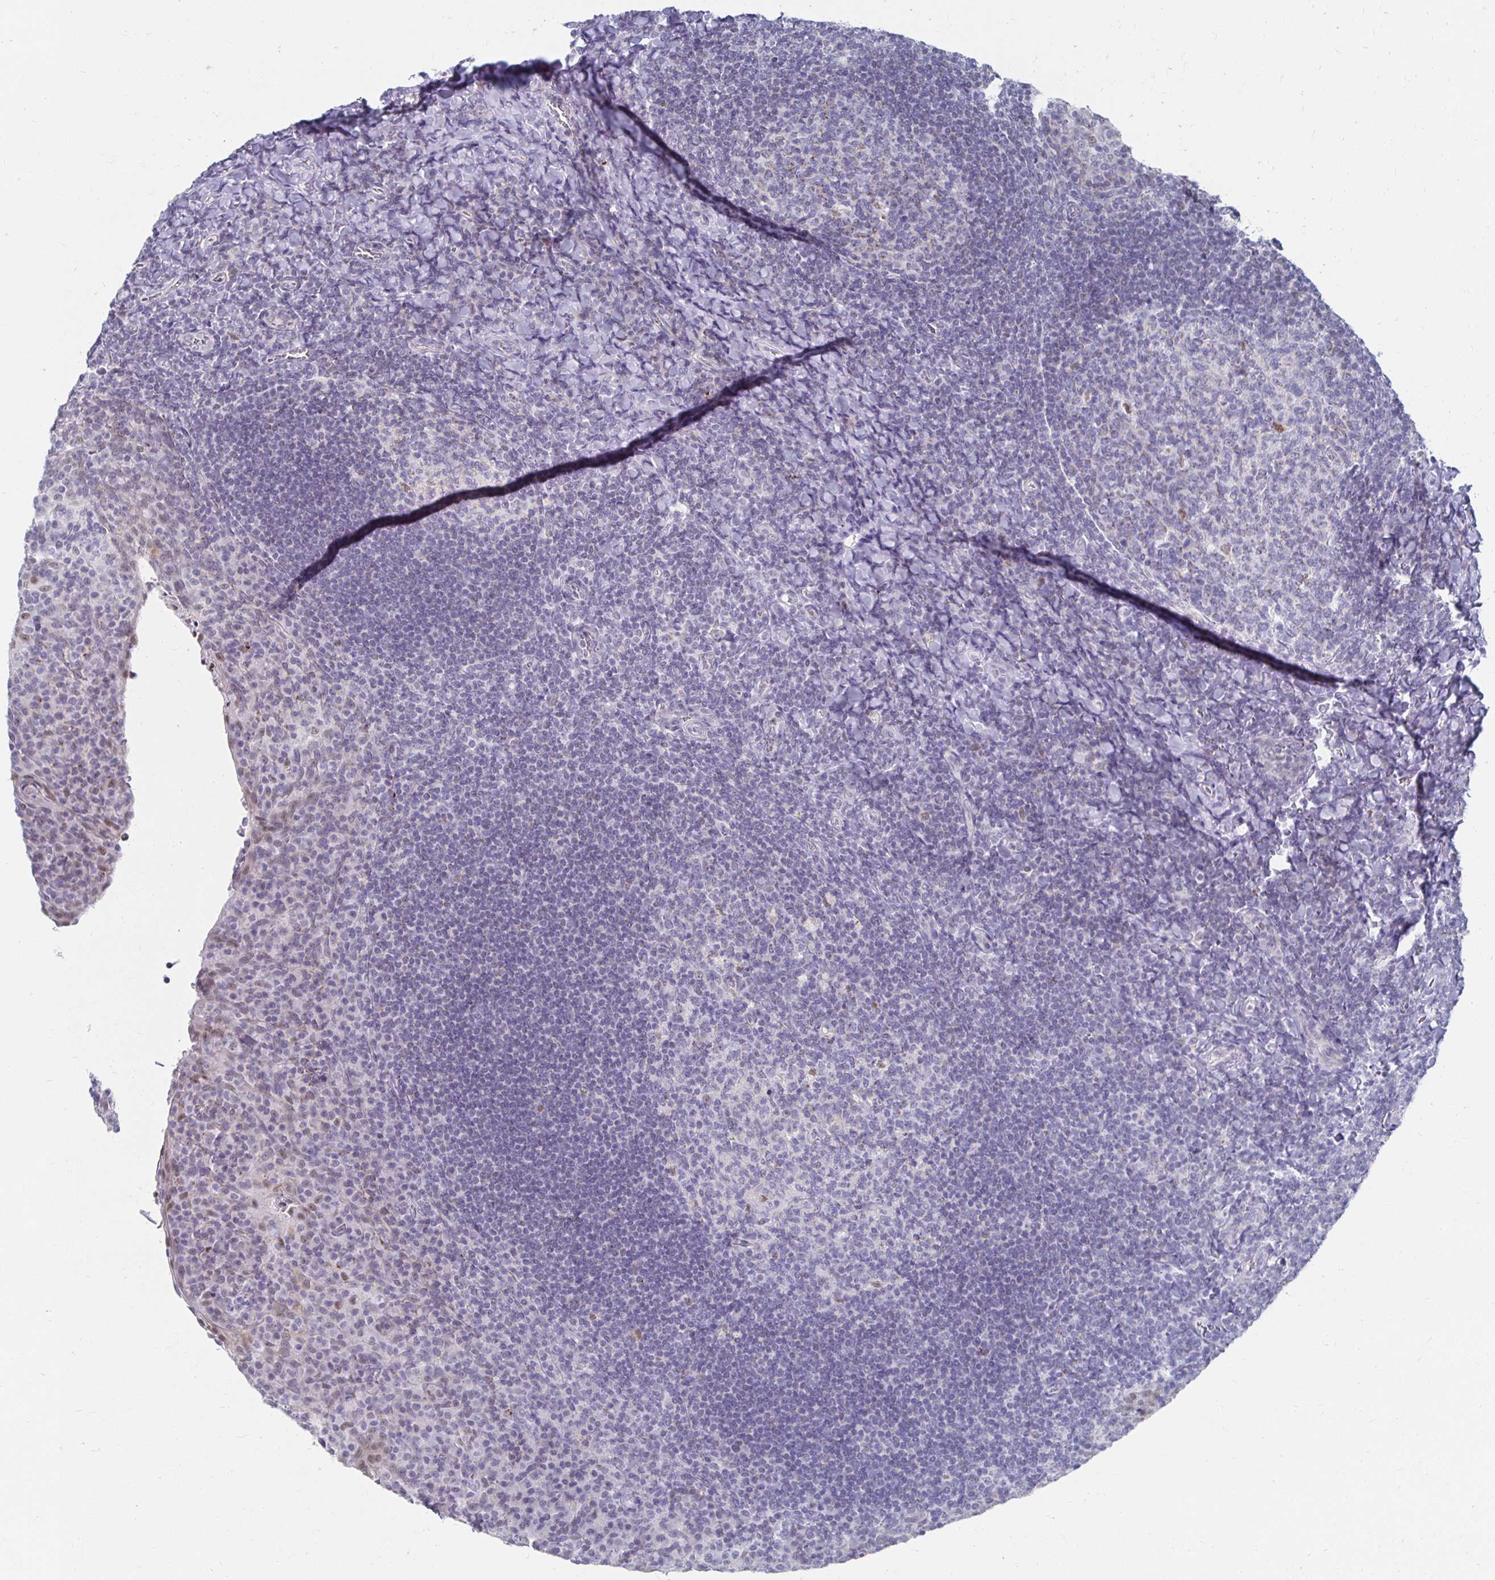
{"staining": {"intensity": "negative", "quantity": "none", "location": "none"}, "tissue": "tonsil", "cell_type": "Germinal center cells", "image_type": "normal", "snomed": [{"axis": "morphology", "description": "Normal tissue, NOS"}, {"axis": "topography", "description": "Tonsil"}], "caption": "IHC histopathology image of normal human tonsil stained for a protein (brown), which reveals no staining in germinal center cells. The staining is performed using DAB brown chromogen with nuclei counter-stained in using hematoxylin.", "gene": "NOCT", "patient": {"sex": "male", "age": 17}}